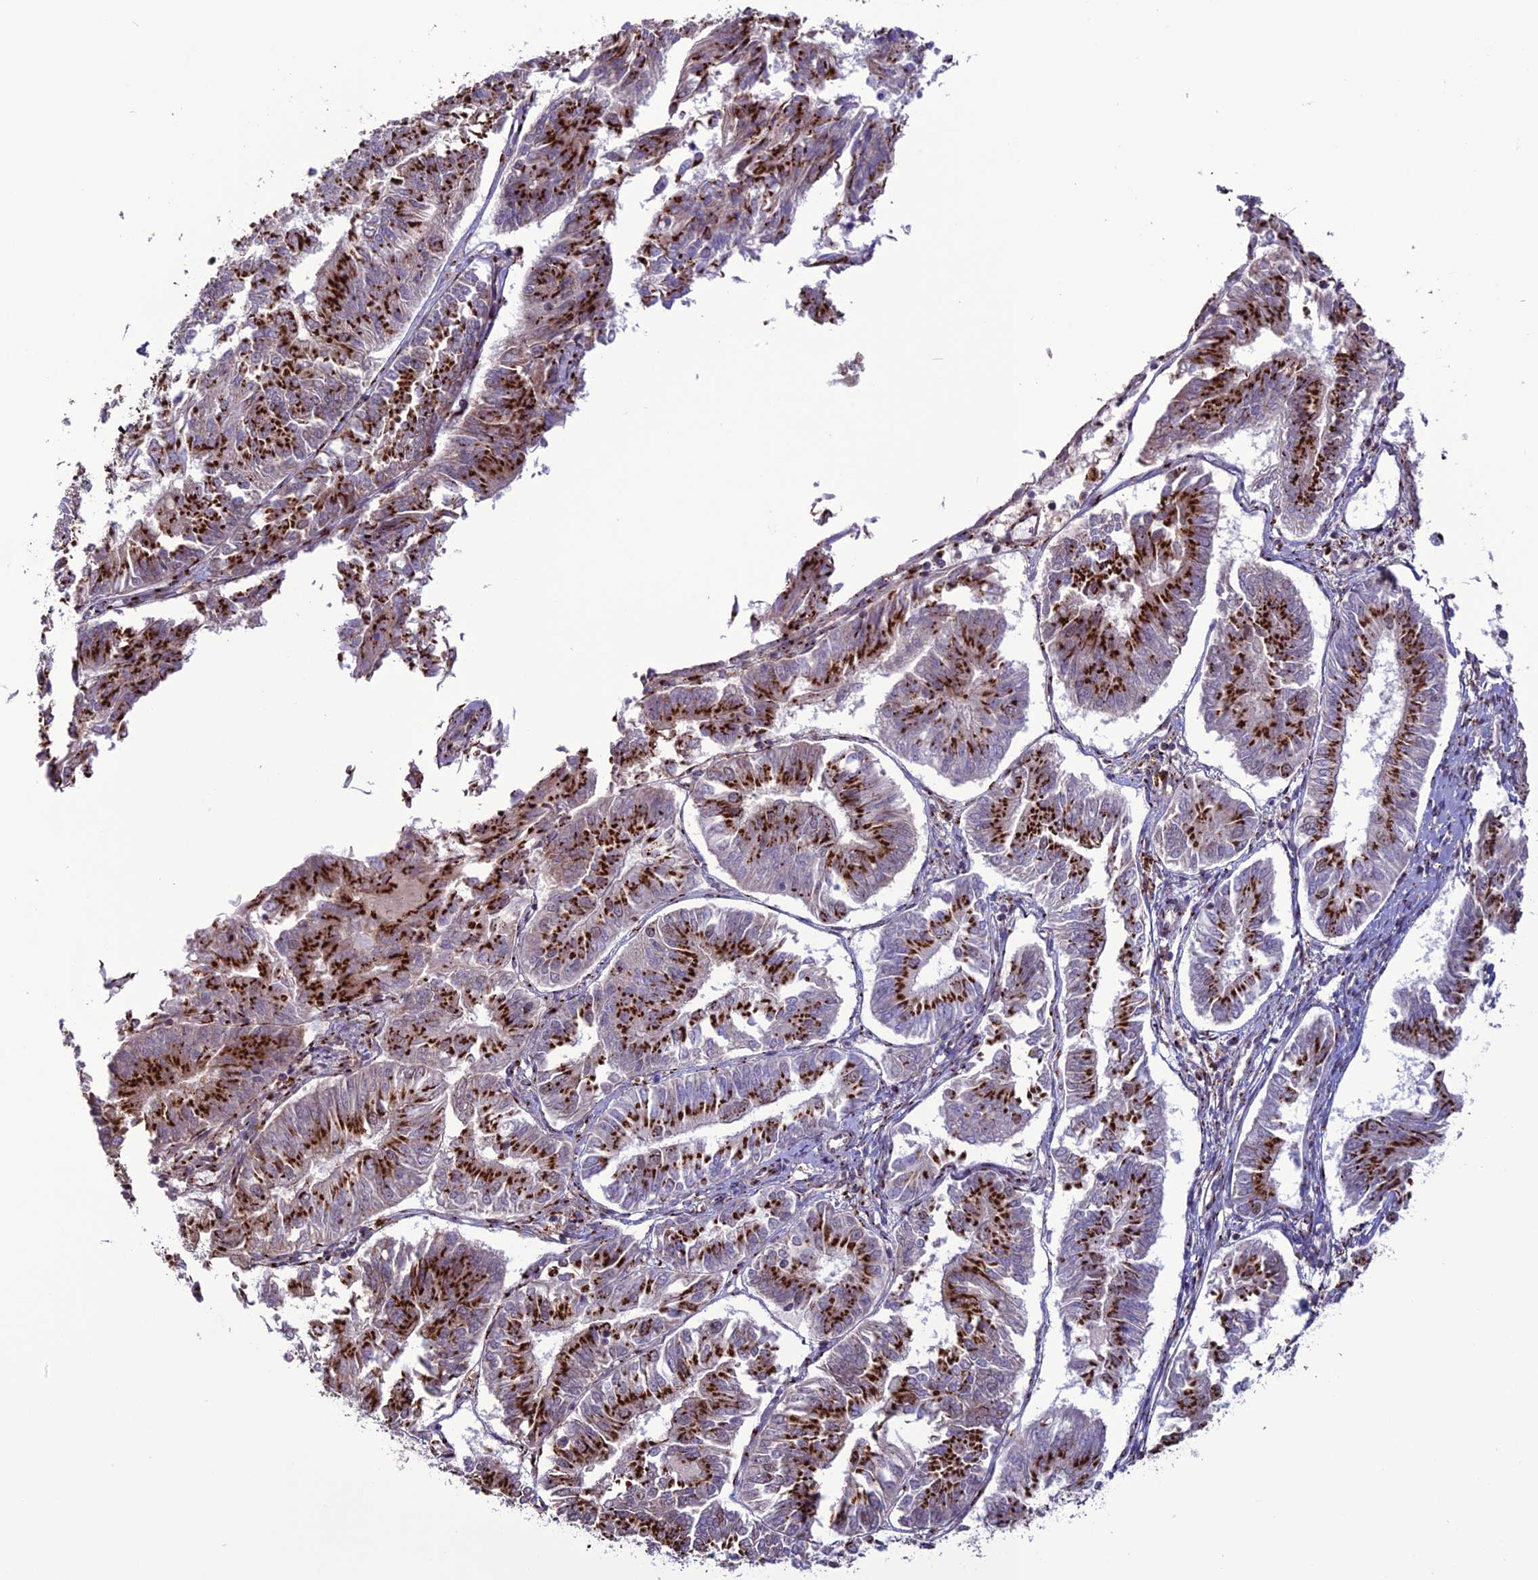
{"staining": {"intensity": "strong", "quantity": ">75%", "location": "cytoplasmic/membranous"}, "tissue": "endometrial cancer", "cell_type": "Tumor cells", "image_type": "cancer", "snomed": [{"axis": "morphology", "description": "Adenocarcinoma, NOS"}, {"axis": "topography", "description": "Endometrium"}], "caption": "Strong cytoplasmic/membranous positivity is seen in about >75% of tumor cells in endometrial adenocarcinoma.", "gene": "PLEKHA4", "patient": {"sex": "female", "age": 58}}